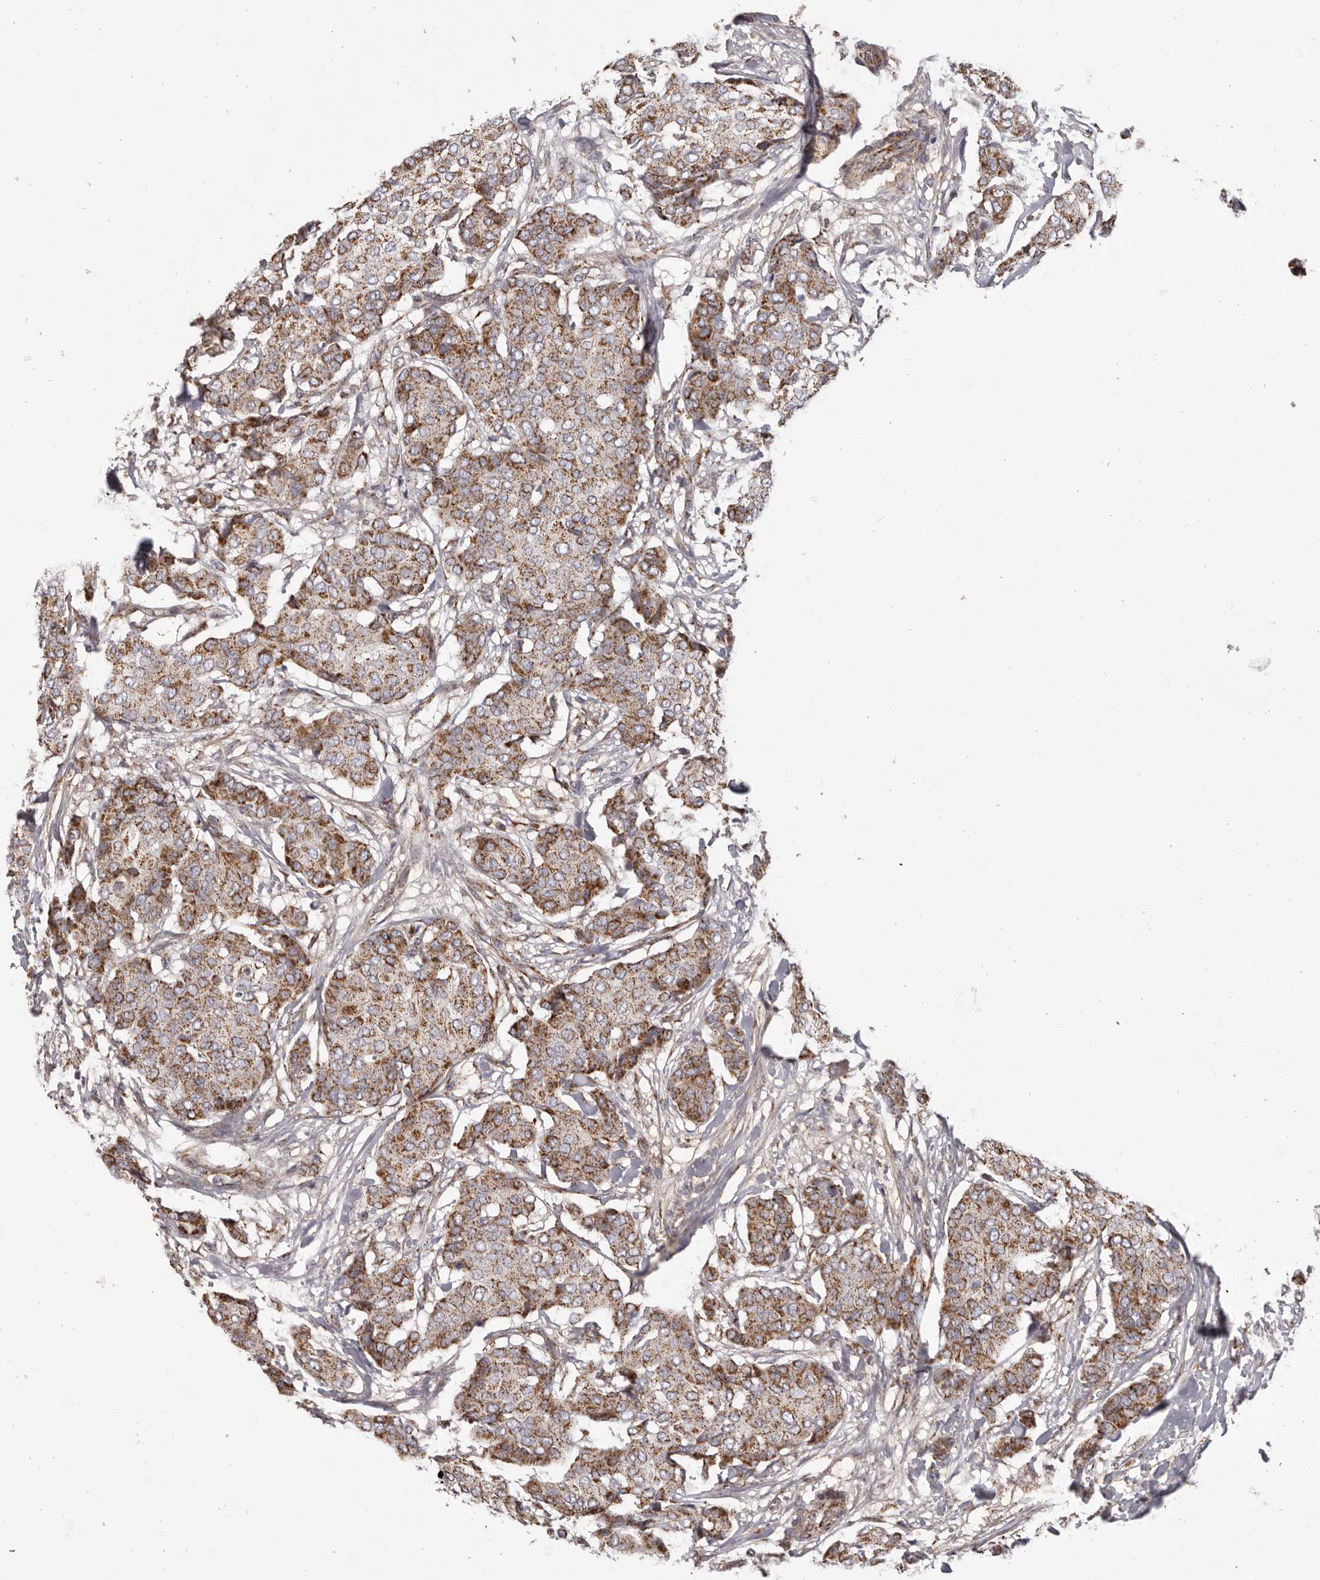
{"staining": {"intensity": "strong", "quantity": ">75%", "location": "cytoplasmic/membranous"}, "tissue": "breast cancer", "cell_type": "Tumor cells", "image_type": "cancer", "snomed": [{"axis": "morphology", "description": "Duct carcinoma"}, {"axis": "topography", "description": "Breast"}], "caption": "A photomicrograph showing strong cytoplasmic/membranous staining in about >75% of tumor cells in breast cancer (intraductal carcinoma), as visualized by brown immunohistochemical staining.", "gene": "CHRM2", "patient": {"sex": "female", "age": 75}}